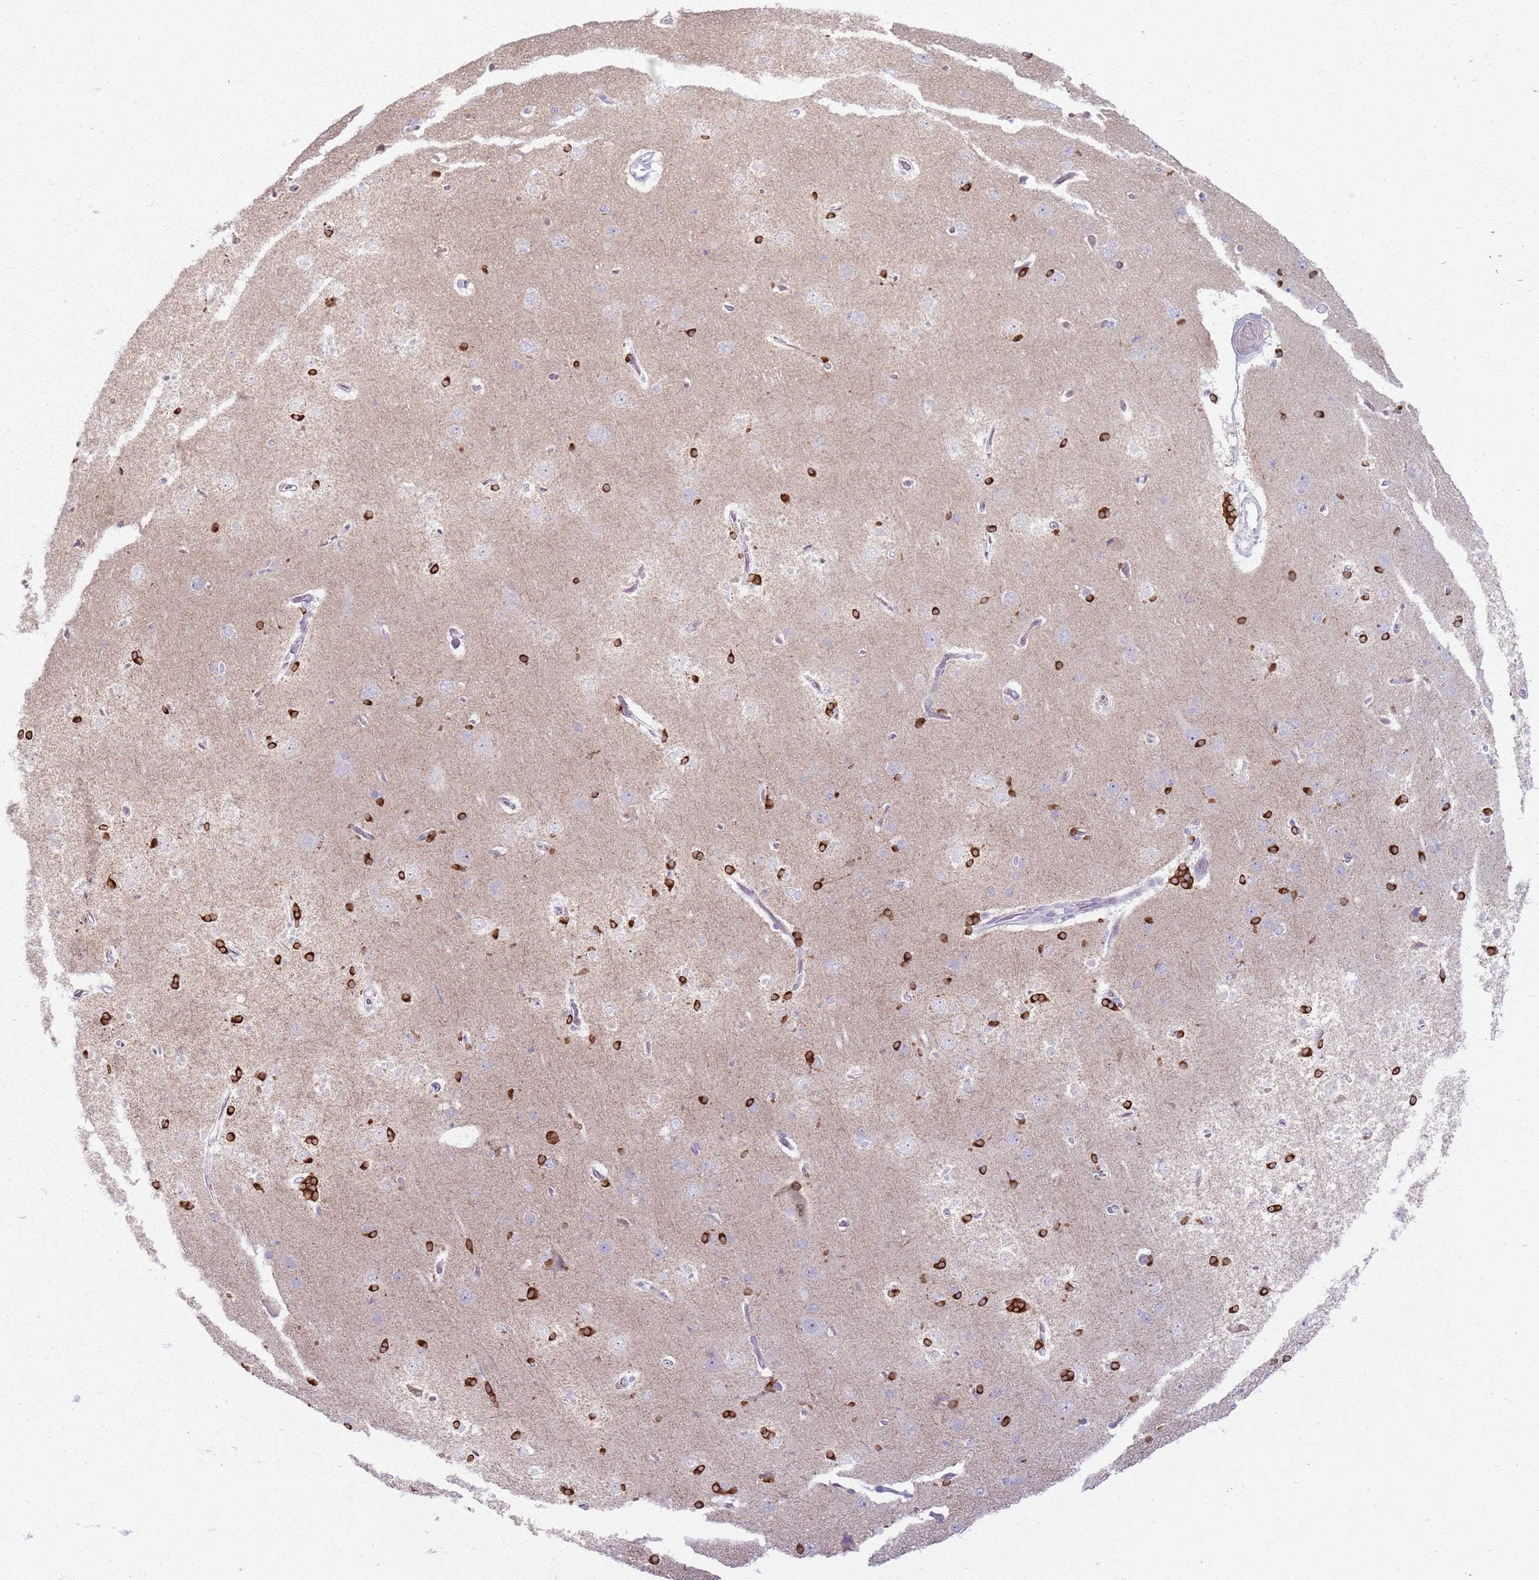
{"staining": {"intensity": "negative", "quantity": "none", "location": "none"}, "tissue": "cerebral cortex", "cell_type": "Endothelial cells", "image_type": "normal", "snomed": [{"axis": "morphology", "description": "Normal tissue, NOS"}, {"axis": "topography", "description": "Cerebral cortex"}], "caption": "Immunohistochemistry (IHC) photomicrograph of unremarkable cerebral cortex: human cerebral cortex stained with DAB (3,3'-diaminobenzidine) exhibits no significant protein expression in endothelial cells. (DAB (3,3'-diaminobenzidine) IHC visualized using brightfield microscopy, high magnification).", "gene": "CRIPT", "patient": {"sex": "male", "age": 62}}